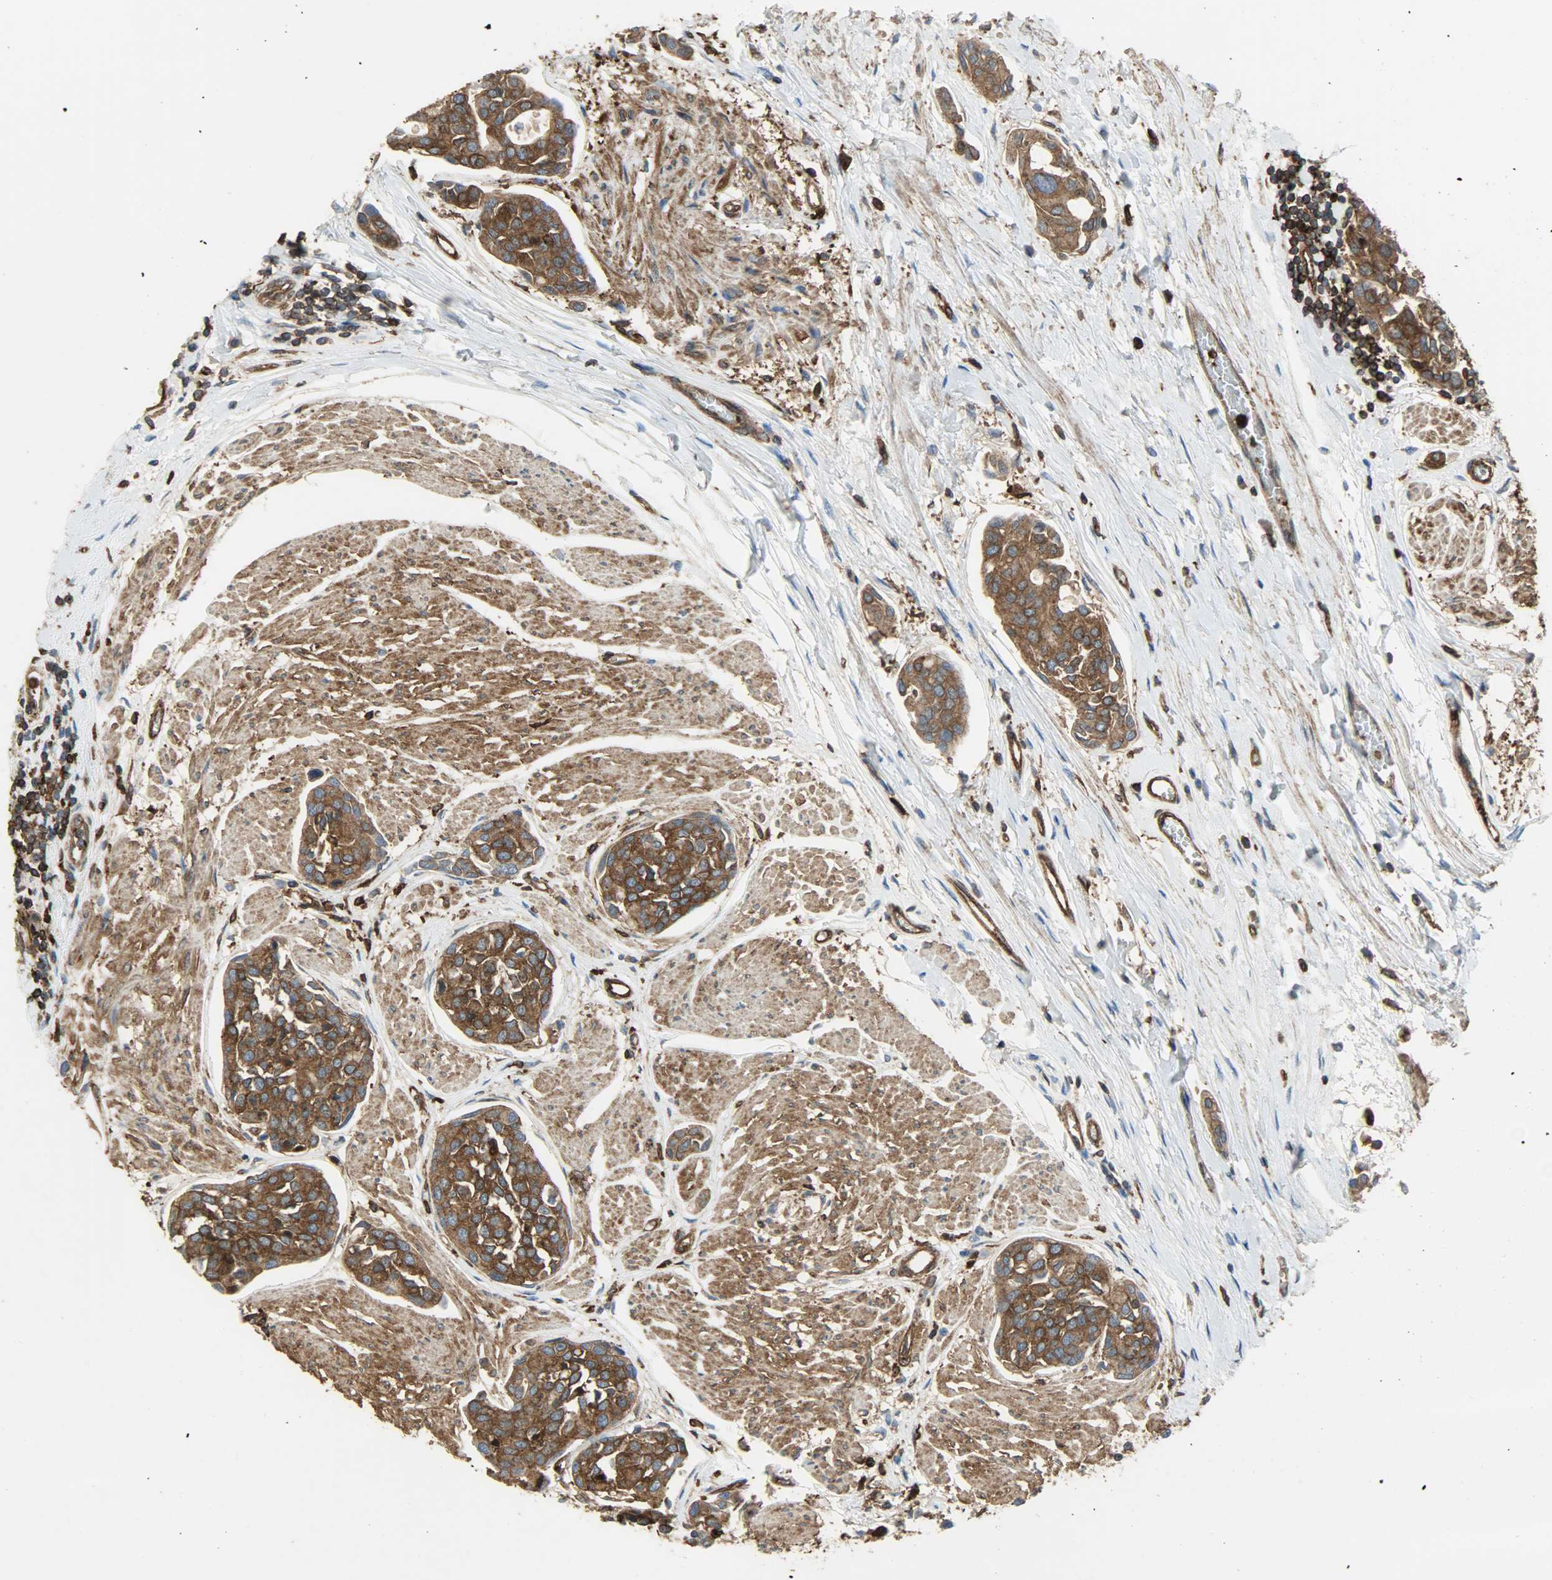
{"staining": {"intensity": "strong", "quantity": ">75%", "location": "cytoplasmic/membranous"}, "tissue": "urothelial cancer", "cell_type": "Tumor cells", "image_type": "cancer", "snomed": [{"axis": "morphology", "description": "Urothelial carcinoma, High grade"}, {"axis": "topography", "description": "Urinary bladder"}], "caption": "This histopathology image displays IHC staining of human high-grade urothelial carcinoma, with high strong cytoplasmic/membranous staining in about >75% of tumor cells.", "gene": "VASP", "patient": {"sex": "male", "age": 78}}